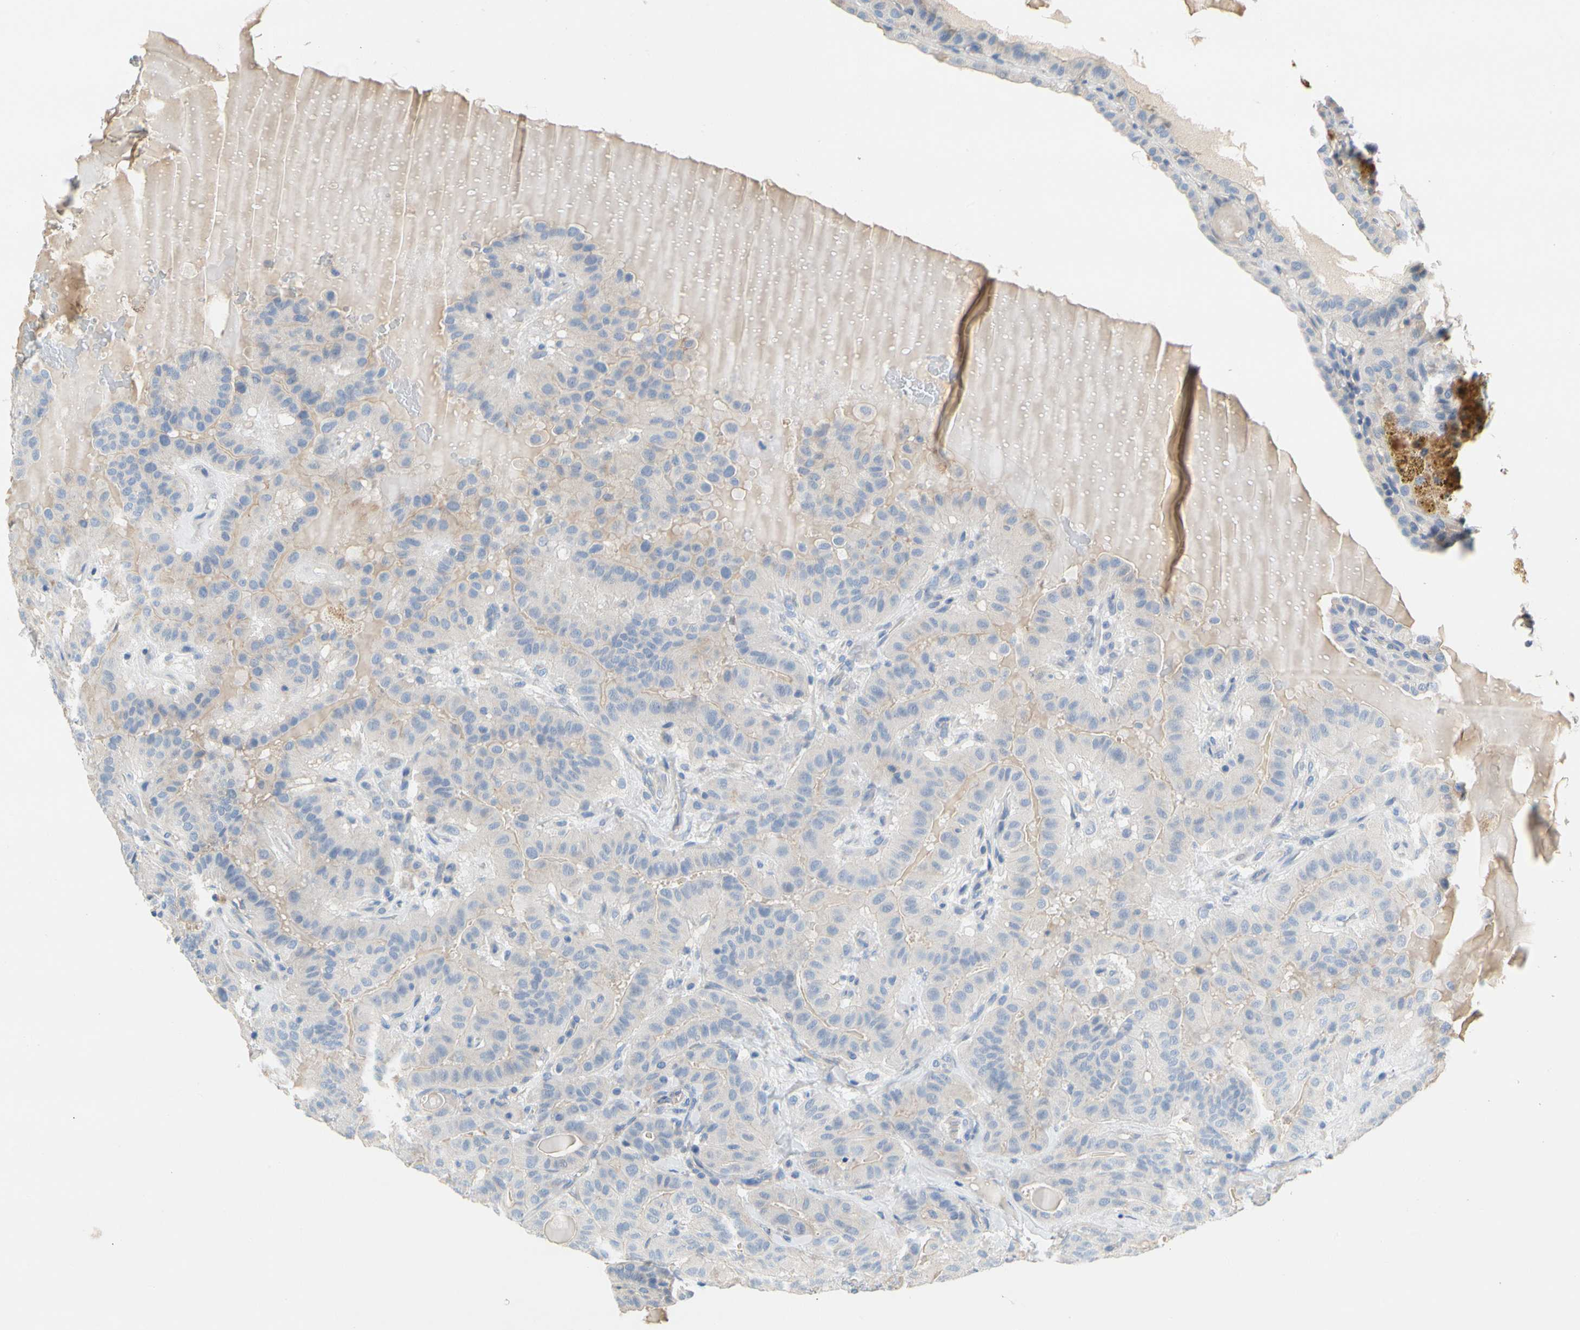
{"staining": {"intensity": "negative", "quantity": "none", "location": "none"}, "tissue": "thyroid cancer", "cell_type": "Tumor cells", "image_type": "cancer", "snomed": [{"axis": "morphology", "description": "Papillary adenocarcinoma, NOS"}, {"axis": "topography", "description": "Thyroid gland"}], "caption": "Tumor cells show no significant expression in thyroid cancer. (DAB (3,3'-diaminobenzidine) immunohistochemistry with hematoxylin counter stain).", "gene": "CCM2L", "patient": {"sex": "male", "age": 77}}